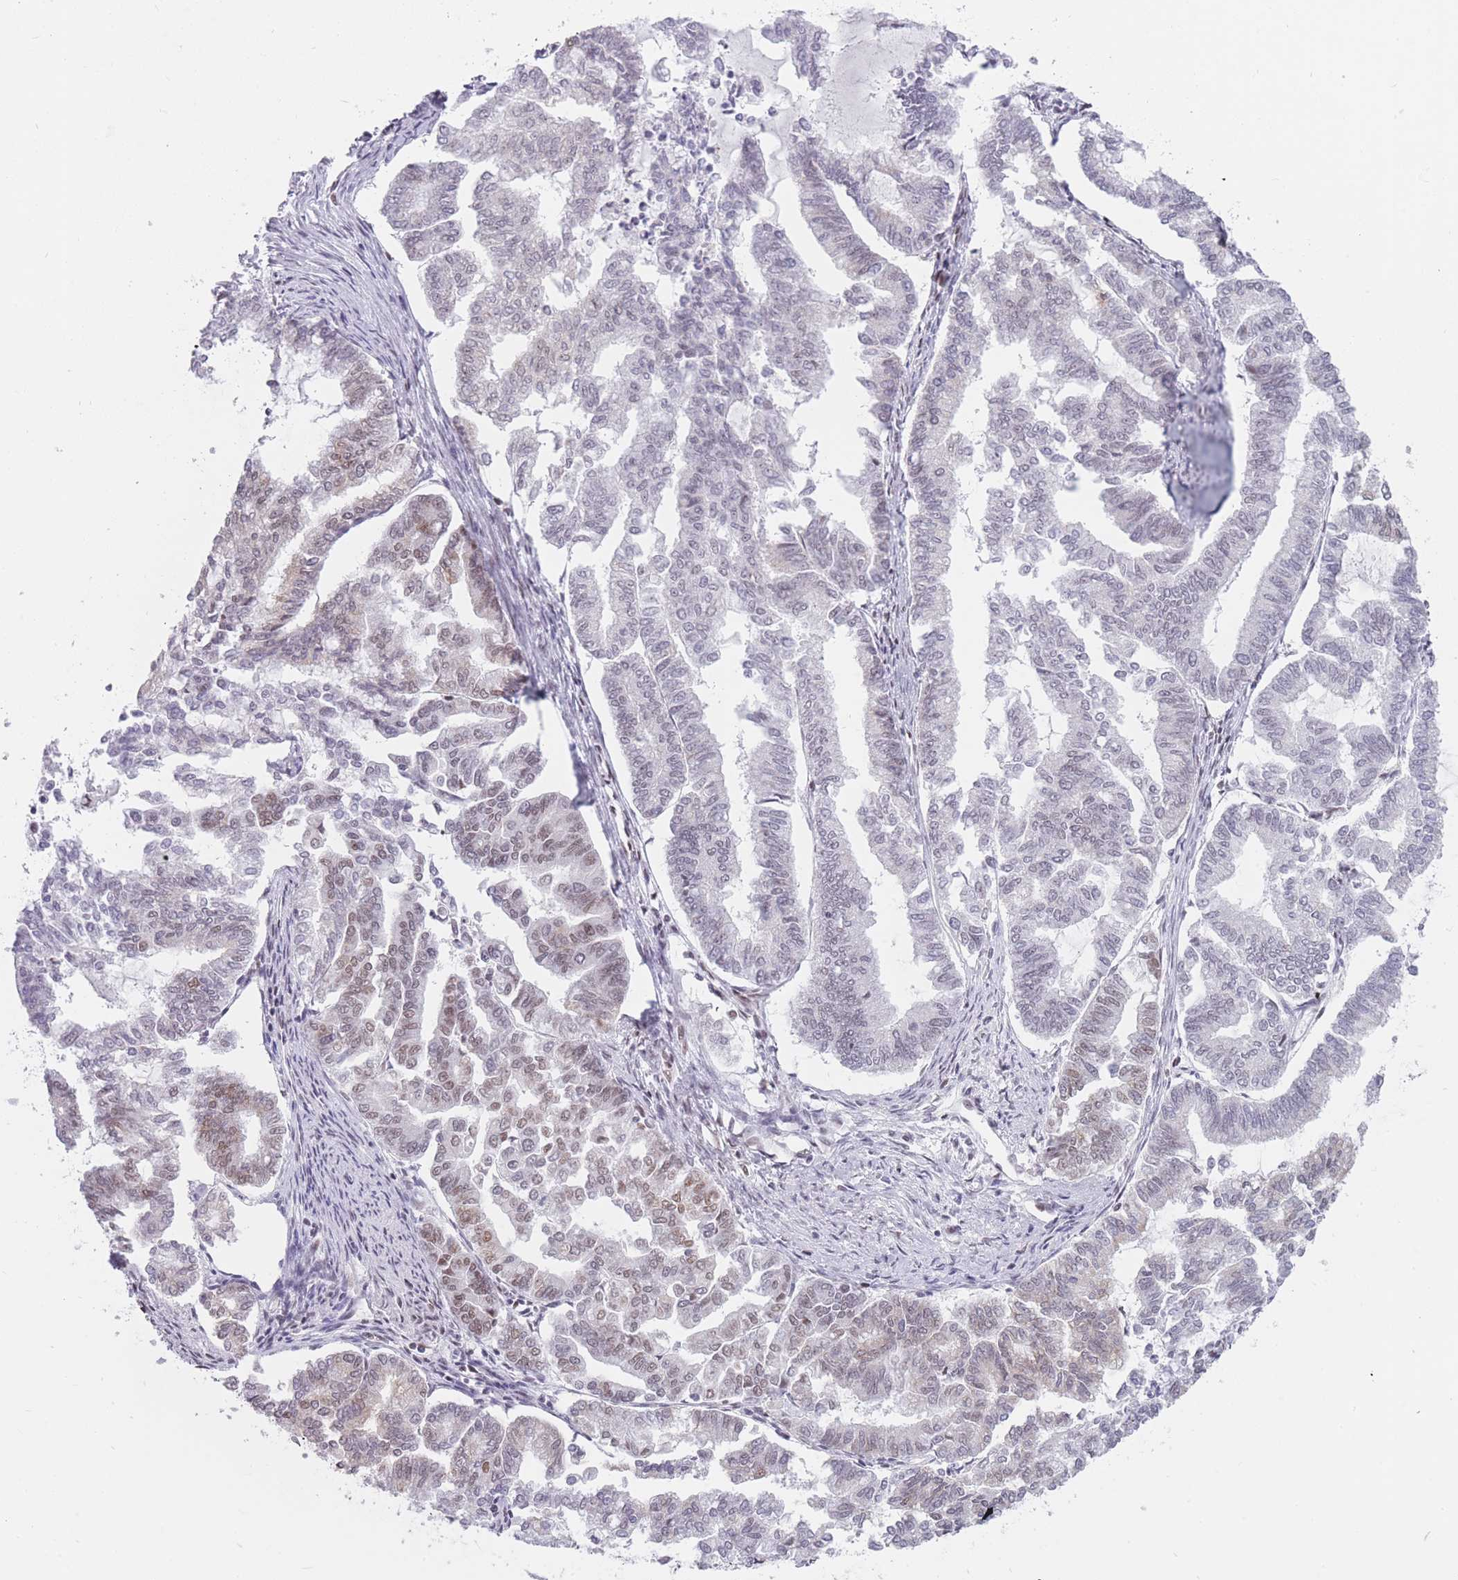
{"staining": {"intensity": "moderate", "quantity": "<25%", "location": "nuclear"}, "tissue": "endometrial cancer", "cell_type": "Tumor cells", "image_type": "cancer", "snomed": [{"axis": "morphology", "description": "Adenocarcinoma, NOS"}, {"axis": "topography", "description": "Endometrium"}], "caption": "The photomicrograph displays staining of endometrial adenocarcinoma, revealing moderate nuclear protein staining (brown color) within tumor cells.", "gene": "HNRNPUL1", "patient": {"sex": "female", "age": 79}}